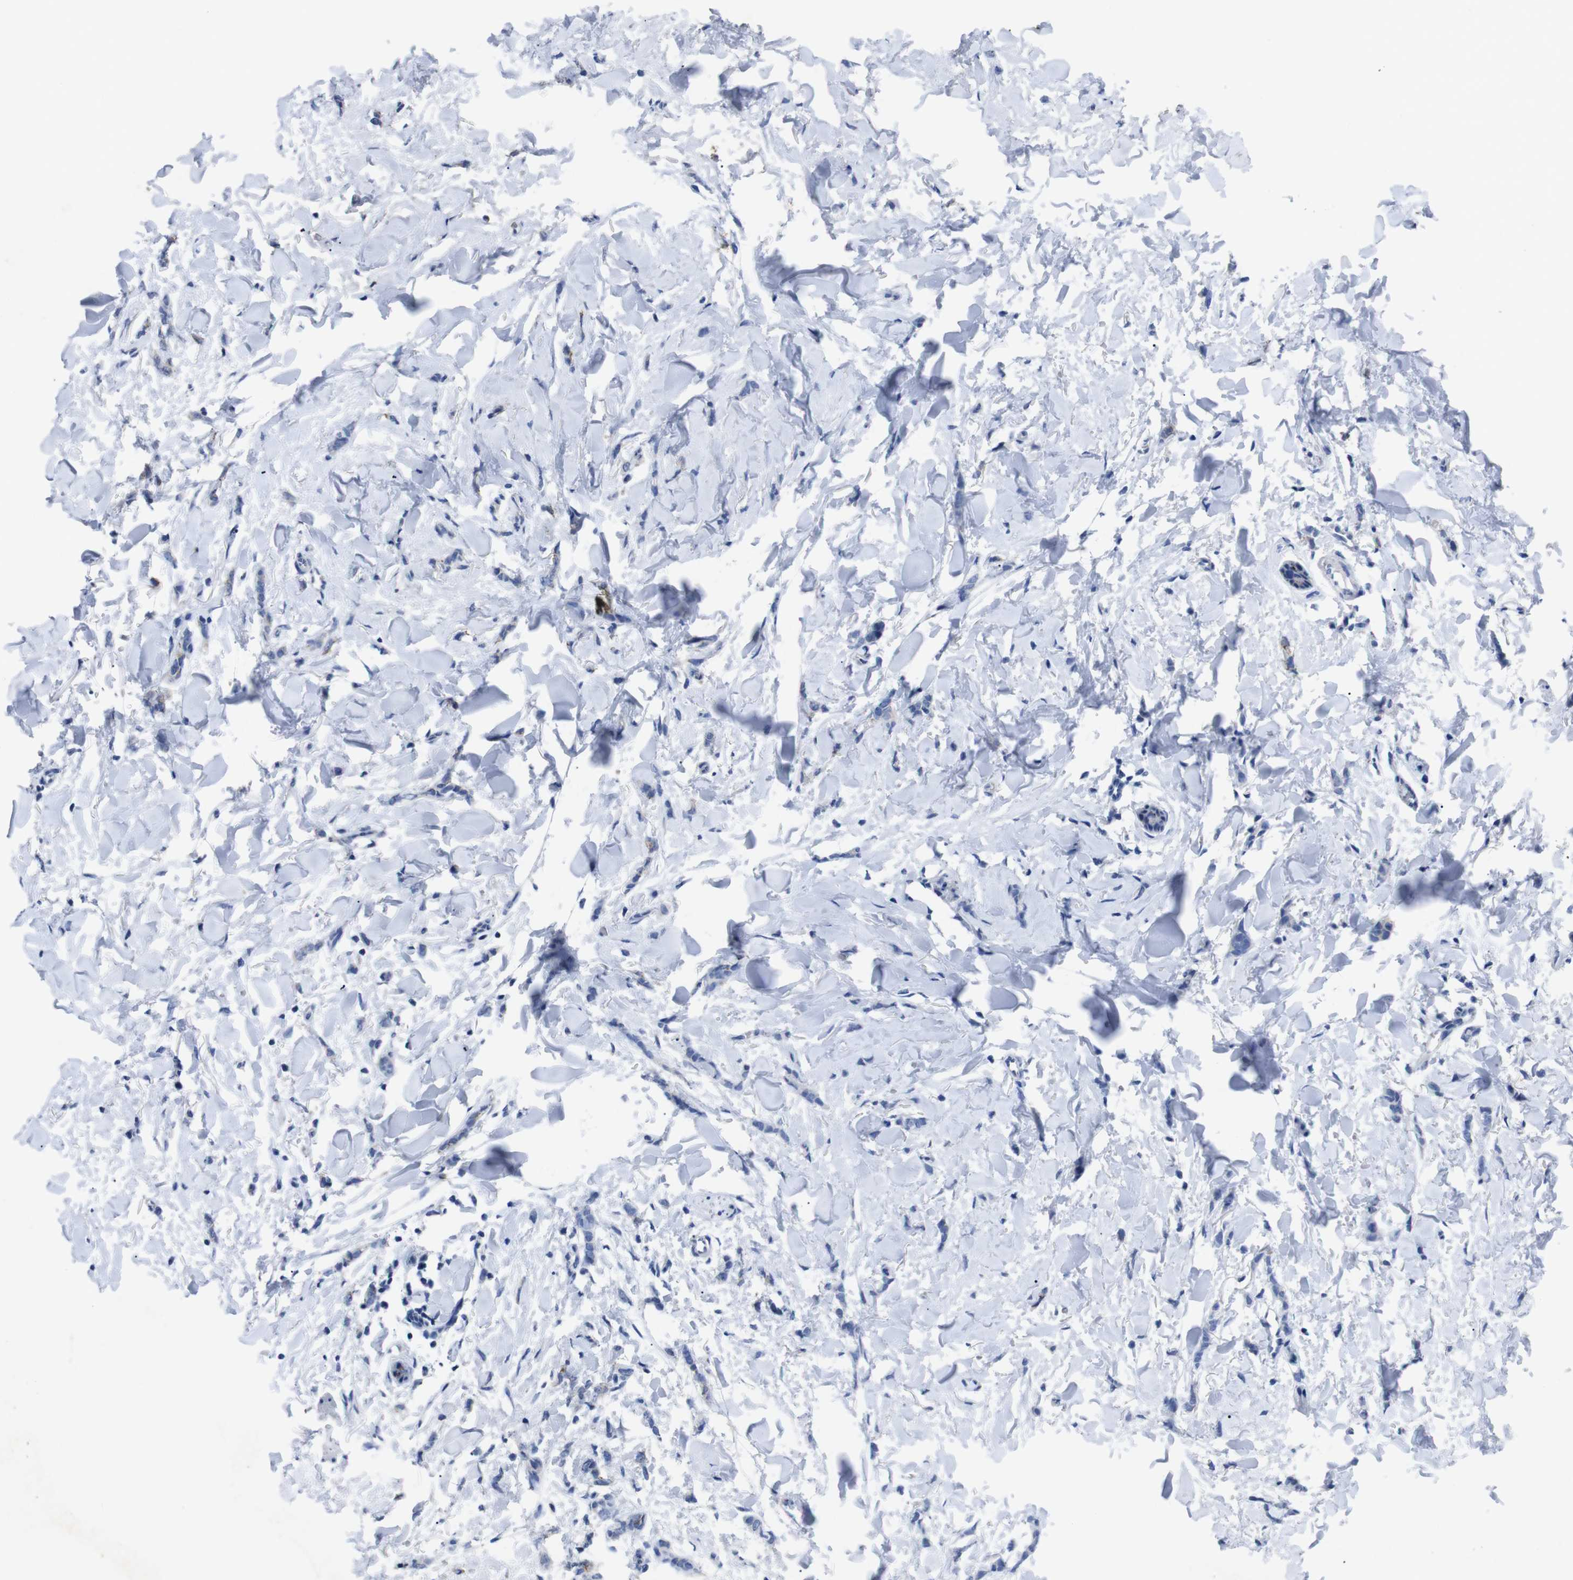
{"staining": {"intensity": "negative", "quantity": "none", "location": "none"}, "tissue": "breast cancer", "cell_type": "Tumor cells", "image_type": "cancer", "snomed": [{"axis": "morphology", "description": "Lobular carcinoma"}, {"axis": "topography", "description": "Skin"}, {"axis": "topography", "description": "Breast"}], "caption": "Immunohistochemical staining of human lobular carcinoma (breast) exhibits no significant staining in tumor cells.", "gene": "GJB2", "patient": {"sex": "female", "age": 46}}